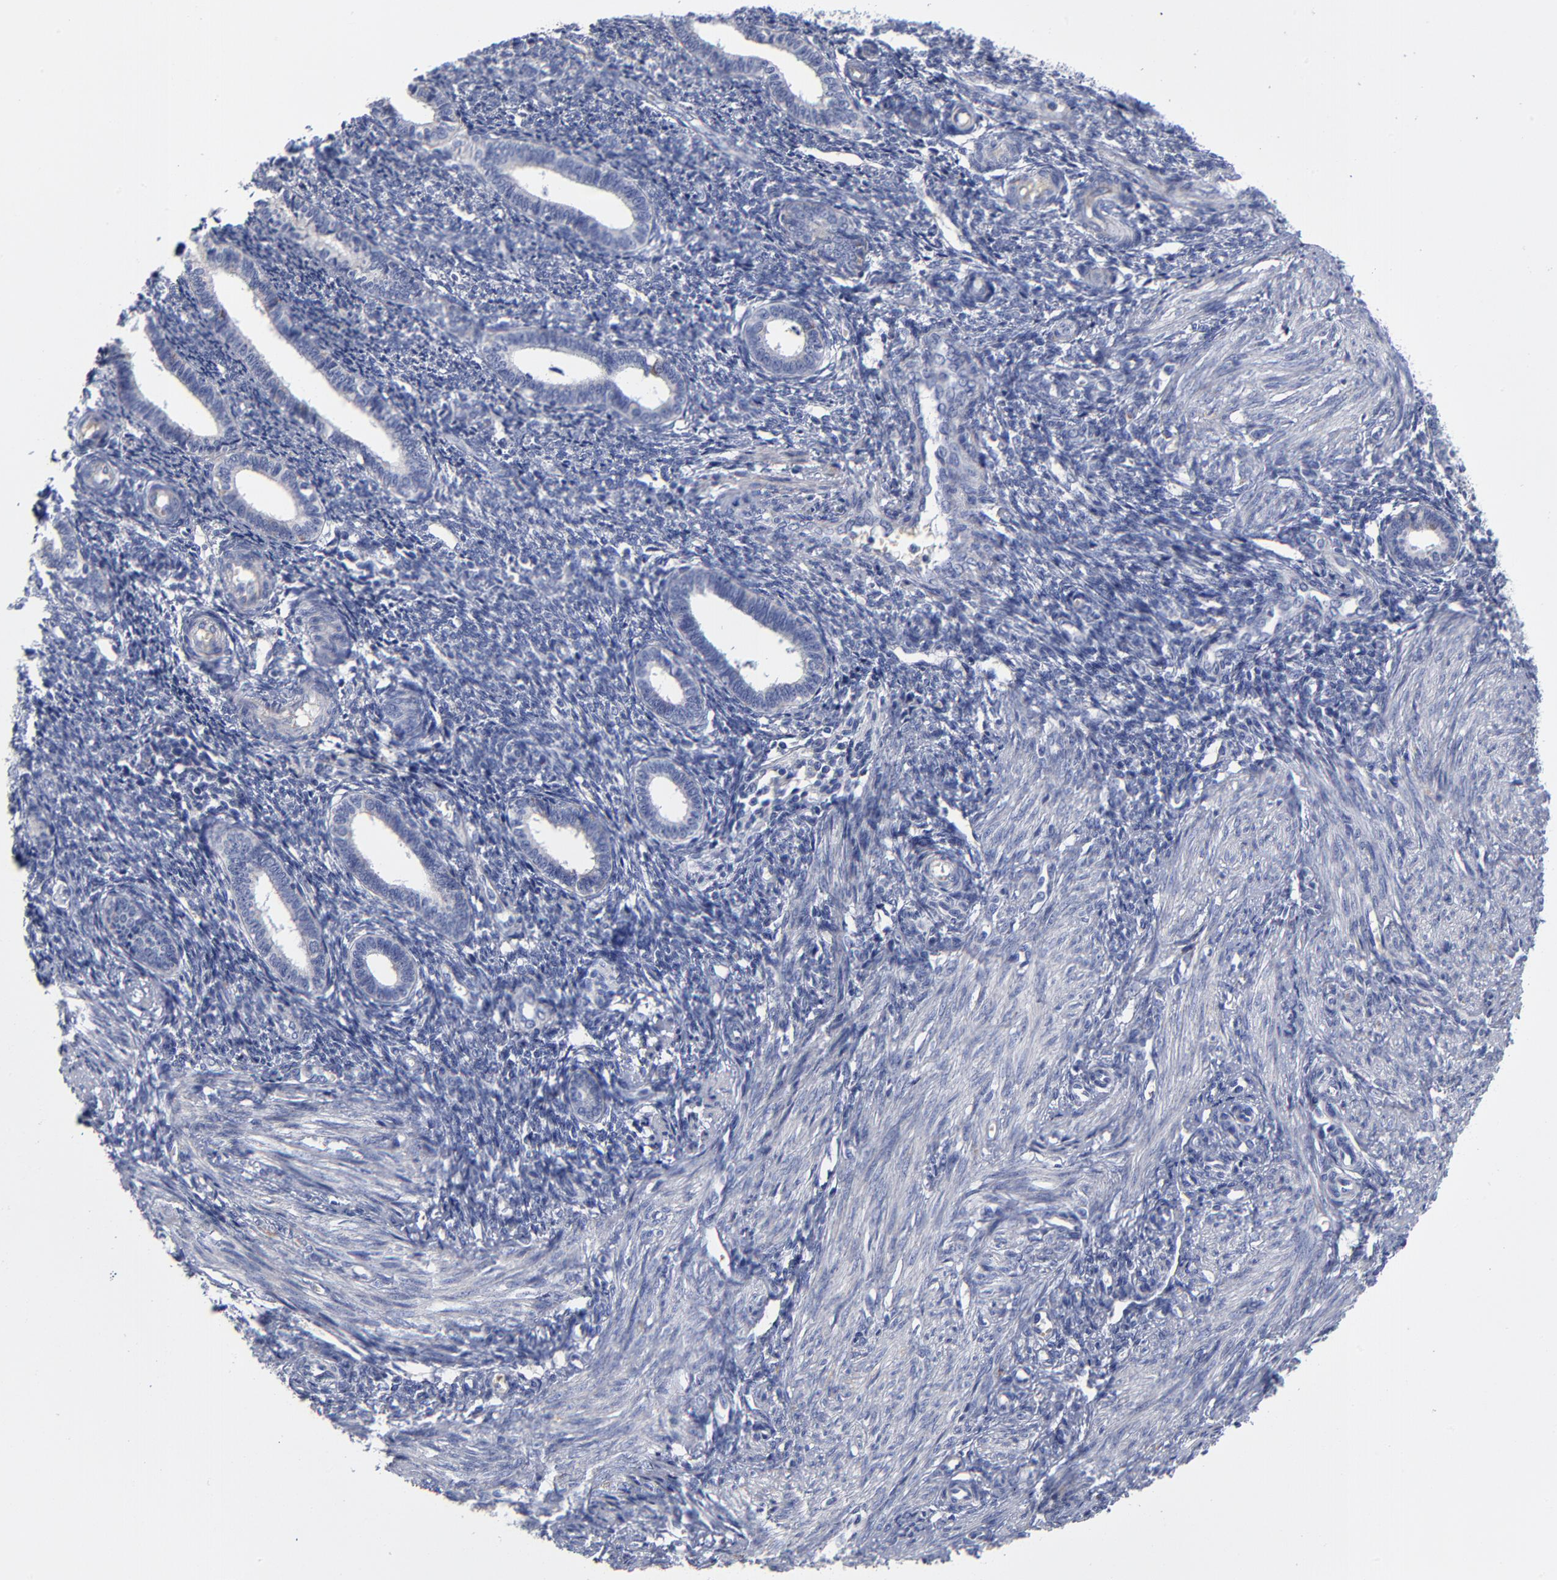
{"staining": {"intensity": "negative", "quantity": "none", "location": "none"}, "tissue": "endometrium", "cell_type": "Cells in endometrial stroma", "image_type": "normal", "snomed": [{"axis": "morphology", "description": "Normal tissue, NOS"}, {"axis": "topography", "description": "Endometrium"}], "caption": "An immunohistochemistry (IHC) micrograph of unremarkable endometrium is shown. There is no staining in cells in endometrial stroma of endometrium.", "gene": "PTP4A1", "patient": {"sex": "female", "age": 27}}